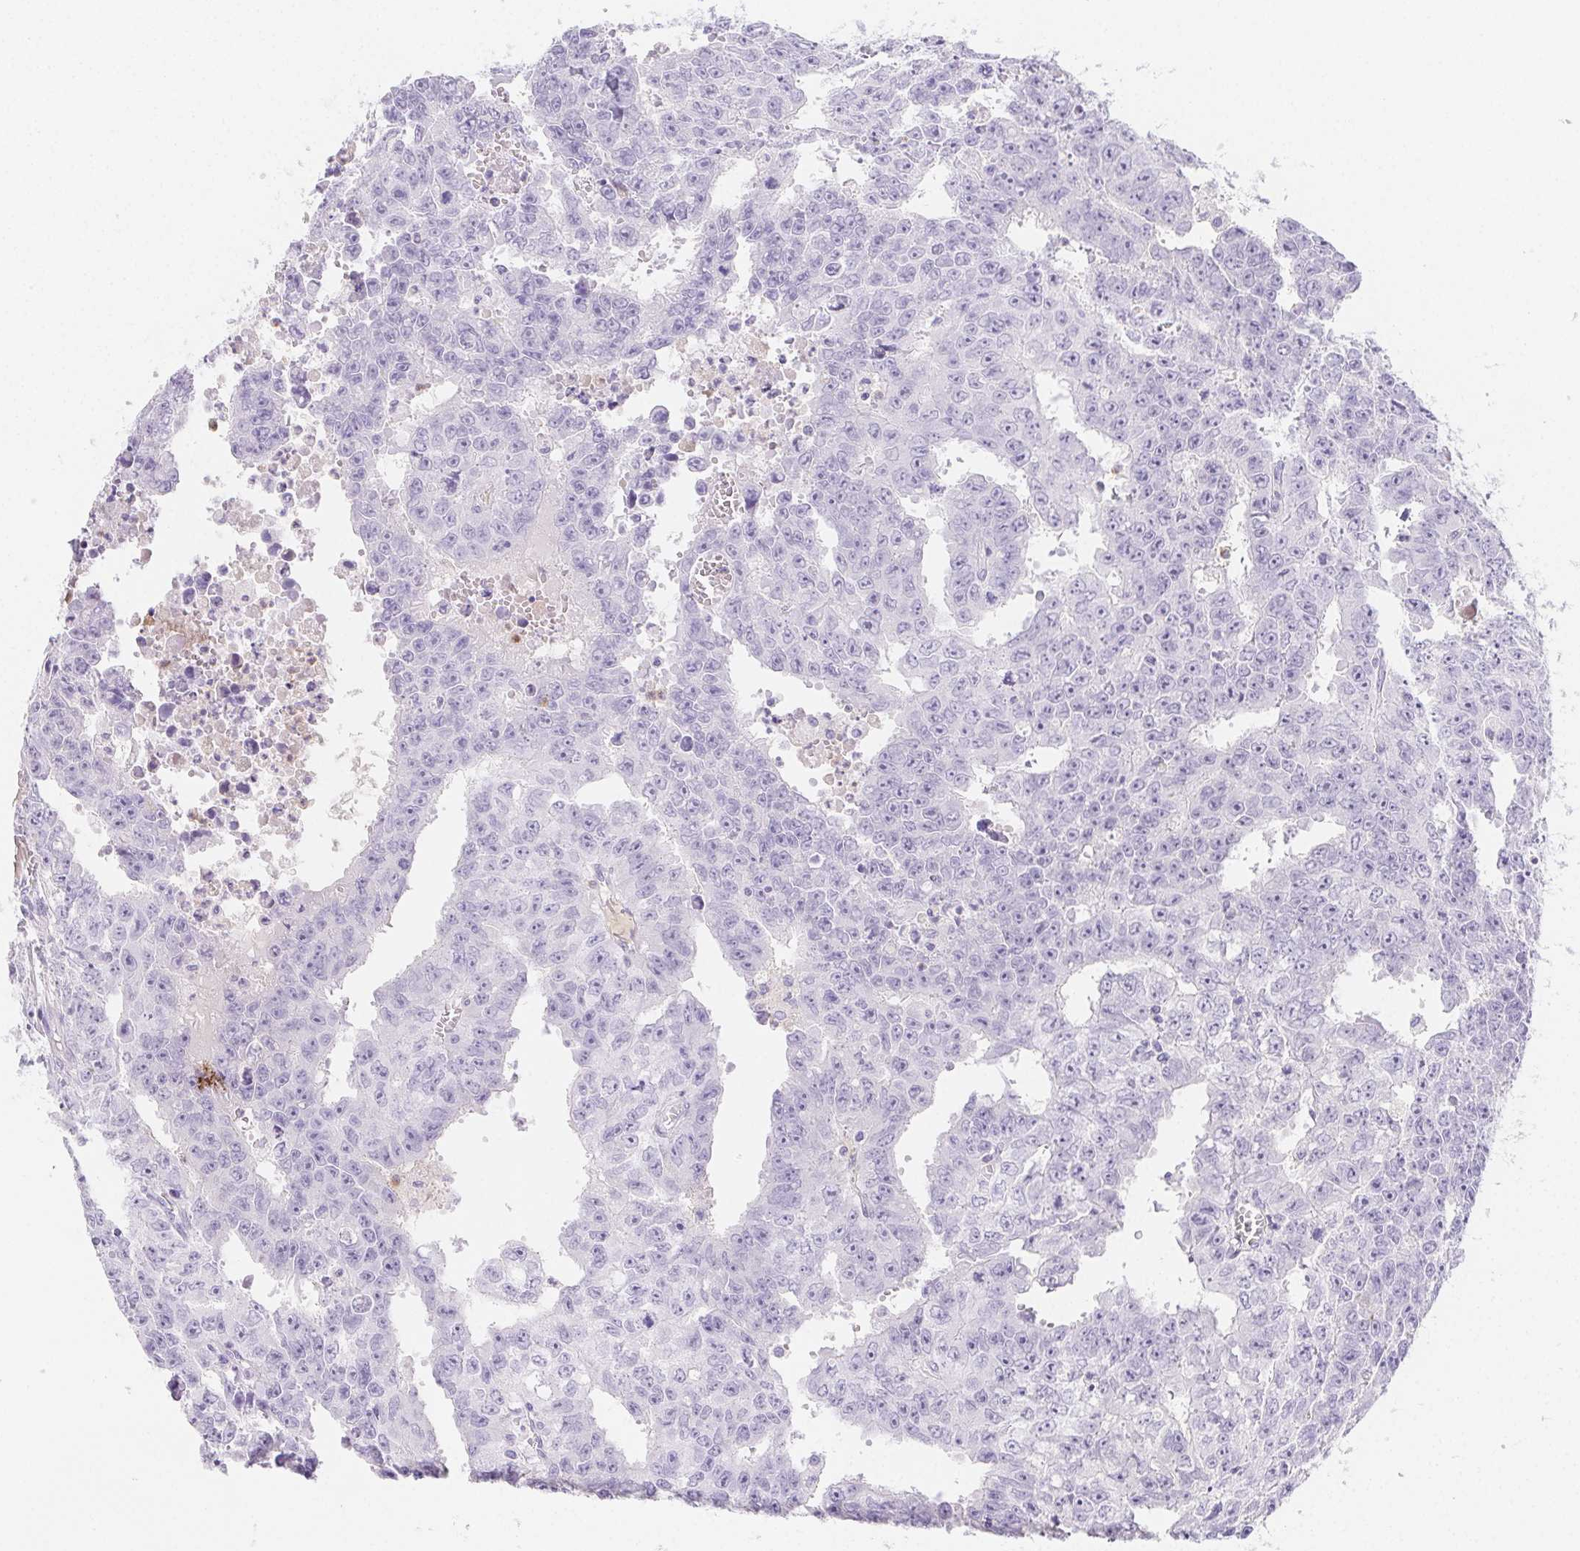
{"staining": {"intensity": "negative", "quantity": "none", "location": "none"}, "tissue": "testis cancer", "cell_type": "Tumor cells", "image_type": "cancer", "snomed": [{"axis": "morphology", "description": "Carcinoma, Embryonal, NOS"}, {"axis": "morphology", "description": "Teratoma, malignant, NOS"}, {"axis": "topography", "description": "Testis"}], "caption": "Immunohistochemistry (IHC) histopathology image of neoplastic tissue: testis embryonal carcinoma stained with DAB exhibits no significant protein positivity in tumor cells.", "gene": "ITIH2", "patient": {"sex": "male", "age": 24}}